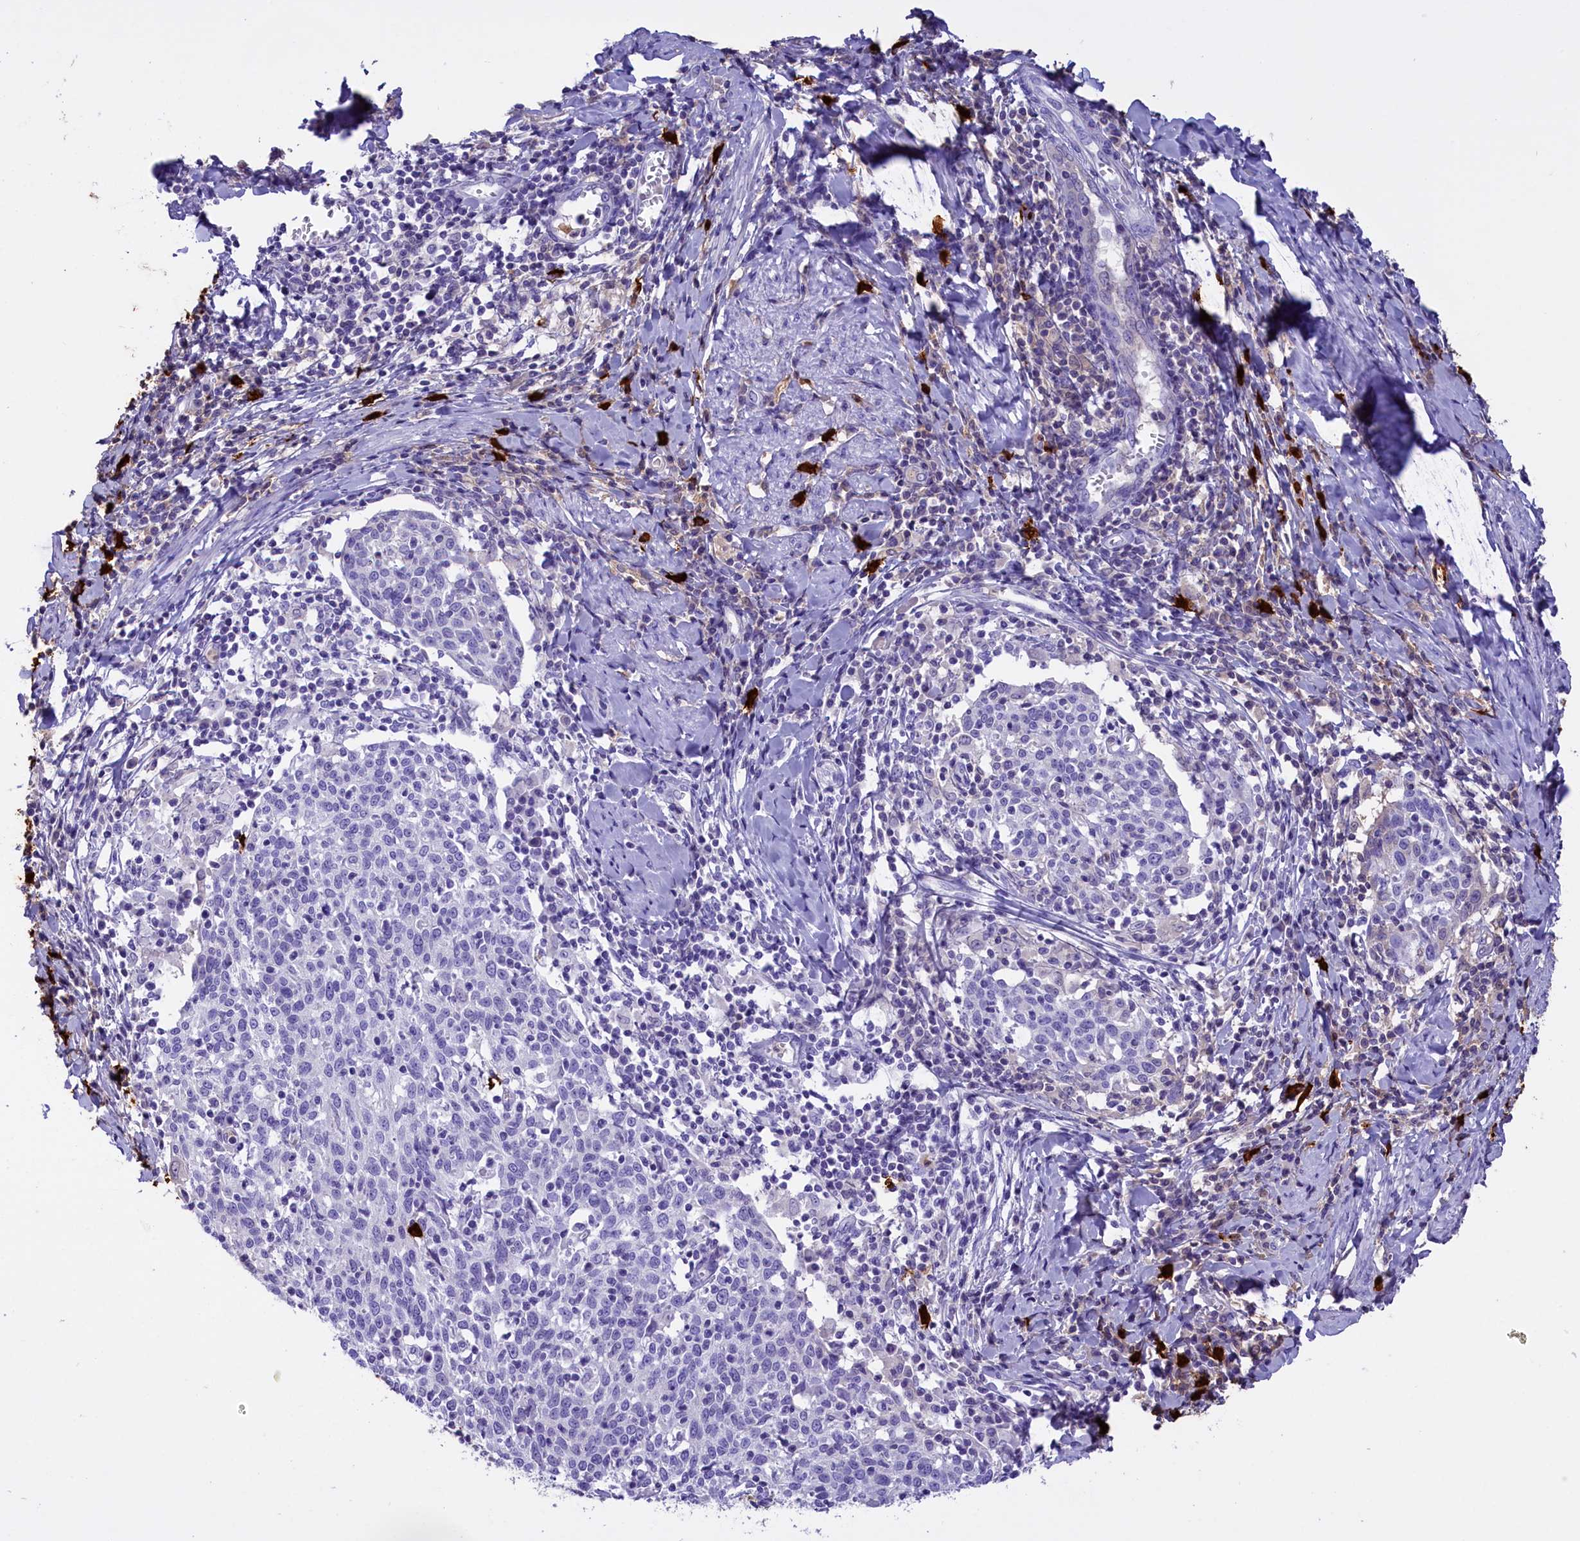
{"staining": {"intensity": "negative", "quantity": "none", "location": "none"}, "tissue": "cervical cancer", "cell_type": "Tumor cells", "image_type": "cancer", "snomed": [{"axis": "morphology", "description": "Squamous cell carcinoma, NOS"}, {"axis": "topography", "description": "Cervix"}], "caption": "This is an immunohistochemistry (IHC) photomicrograph of human cervical squamous cell carcinoma. There is no expression in tumor cells.", "gene": "CLC", "patient": {"sex": "female", "age": 52}}